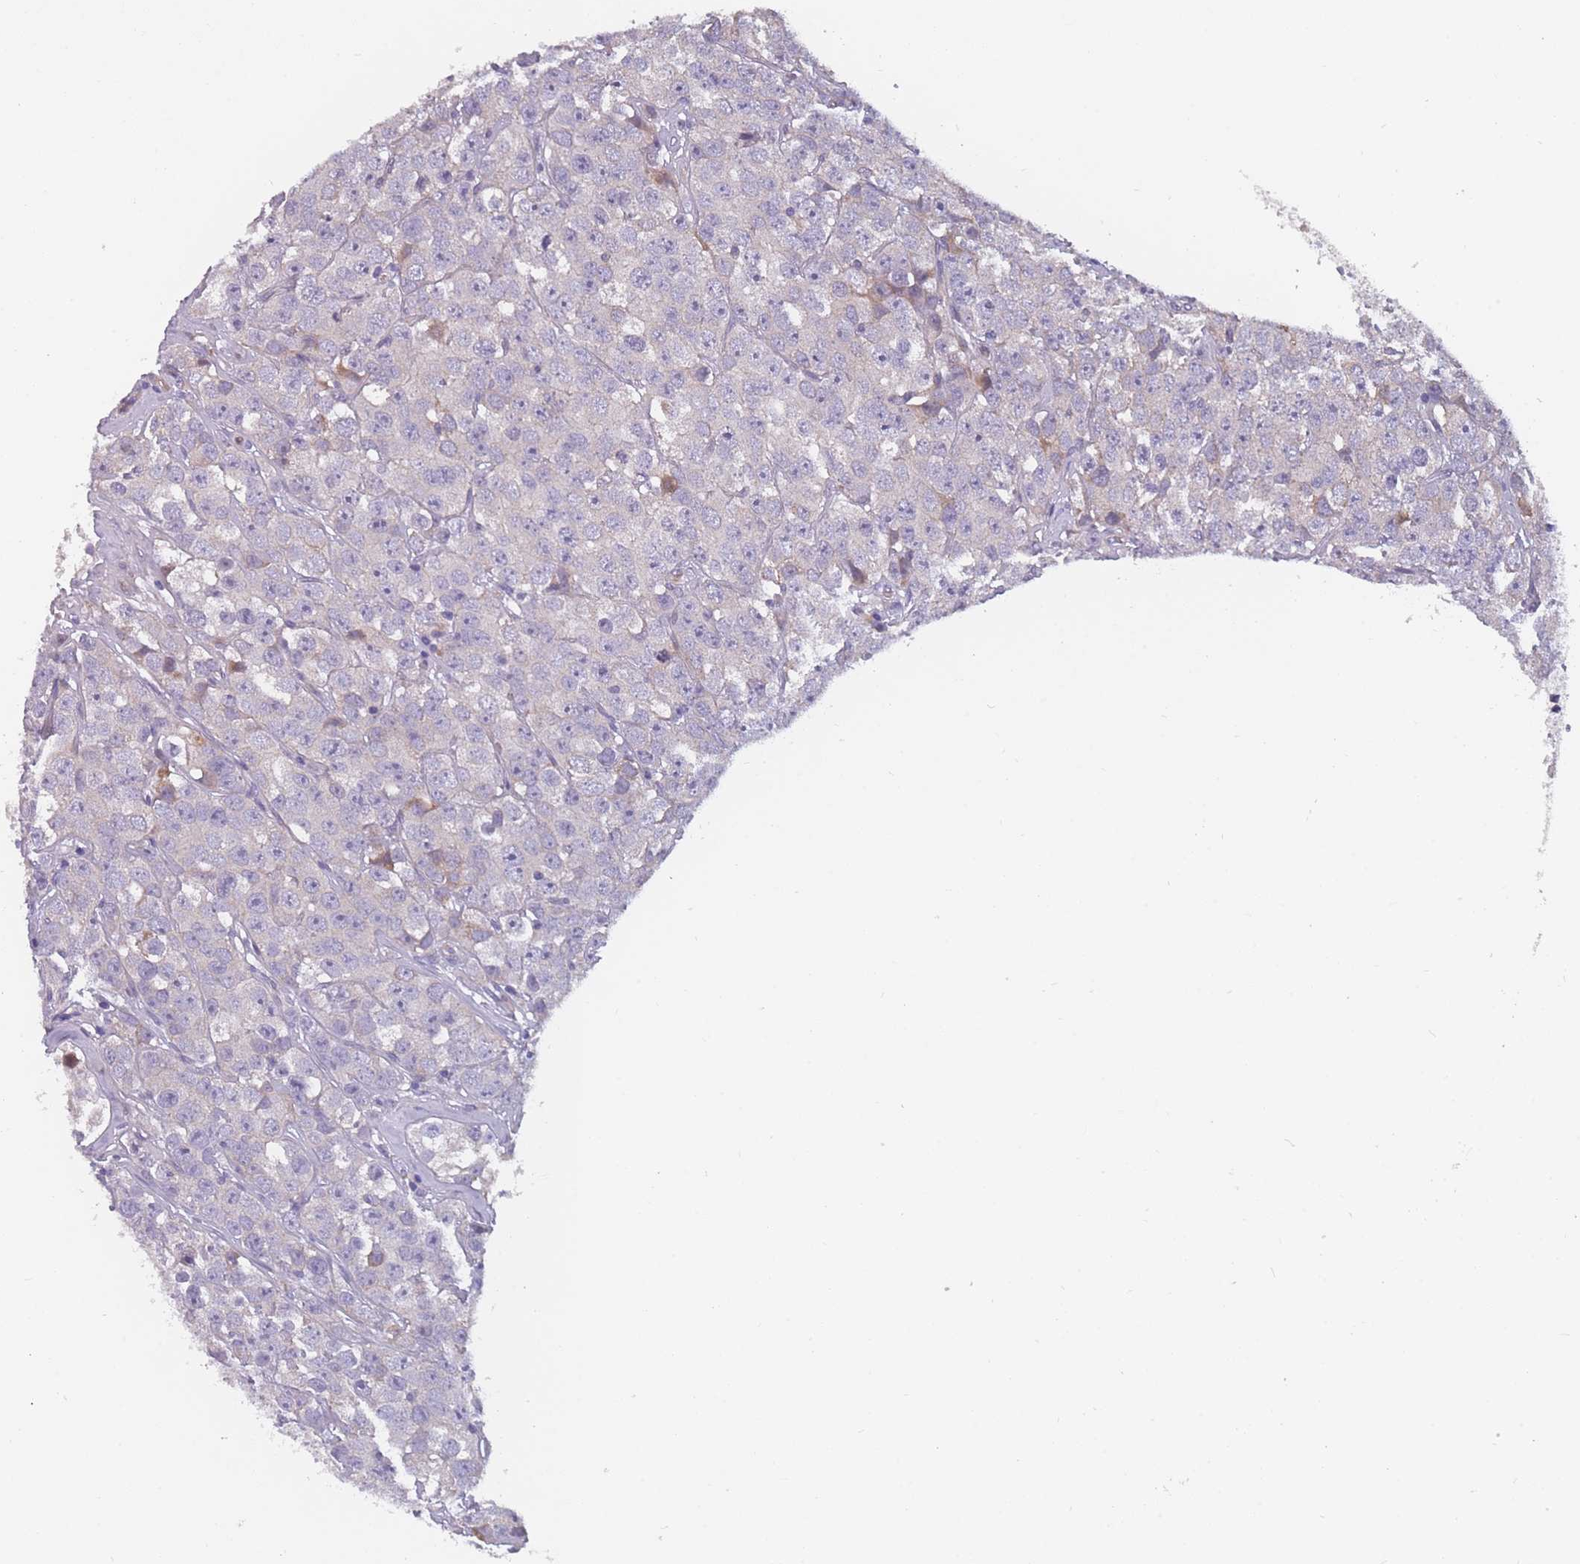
{"staining": {"intensity": "negative", "quantity": "none", "location": "none"}, "tissue": "testis cancer", "cell_type": "Tumor cells", "image_type": "cancer", "snomed": [{"axis": "morphology", "description": "Seminoma, NOS"}, {"axis": "topography", "description": "Testis"}], "caption": "This is a photomicrograph of immunohistochemistry staining of seminoma (testis), which shows no staining in tumor cells. (Stains: DAB (3,3'-diaminobenzidine) immunohistochemistry with hematoxylin counter stain, Microscopy: brightfield microscopy at high magnification).", "gene": "FAM83F", "patient": {"sex": "male", "age": 28}}